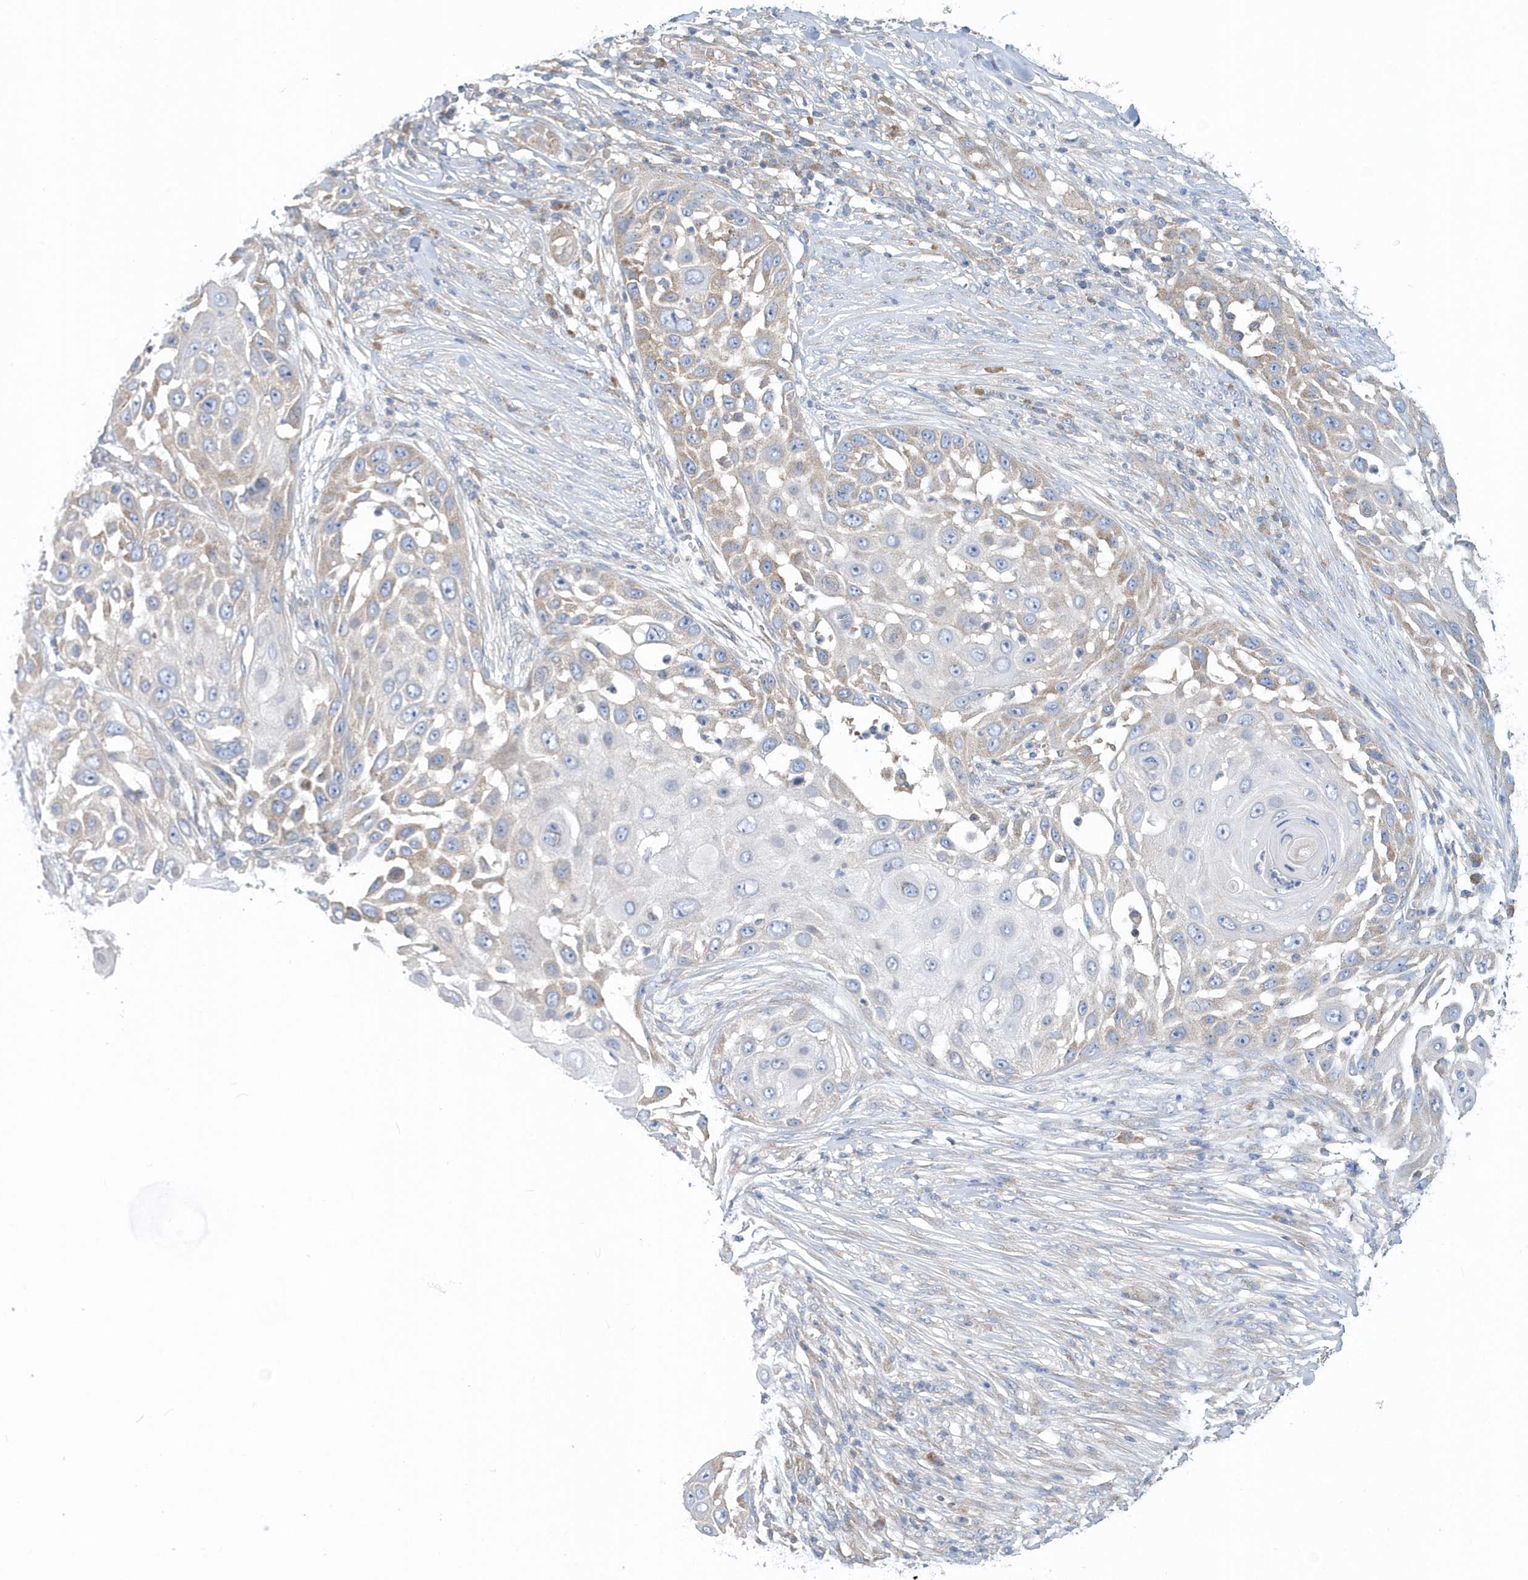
{"staining": {"intensity": "weak", "quantity": "<25%", "location": "cytoplasmic/membranous"}, "tissue": "skin cancer", "cell_type": "Tumor cells", "image_type": "cancer", "snomed": [{"axis": "morphology", "description": "Squamous cell carcinoma, NOS"}, {"axis": "topography", "description": "Skin"}], "caption": "Squamous cell carcinoma (skin) stained for a protein using IHC demonstrates no positivity tumor cells.", "gene": "EIF3C", "patient": {"sex": "female", "age": 44}}